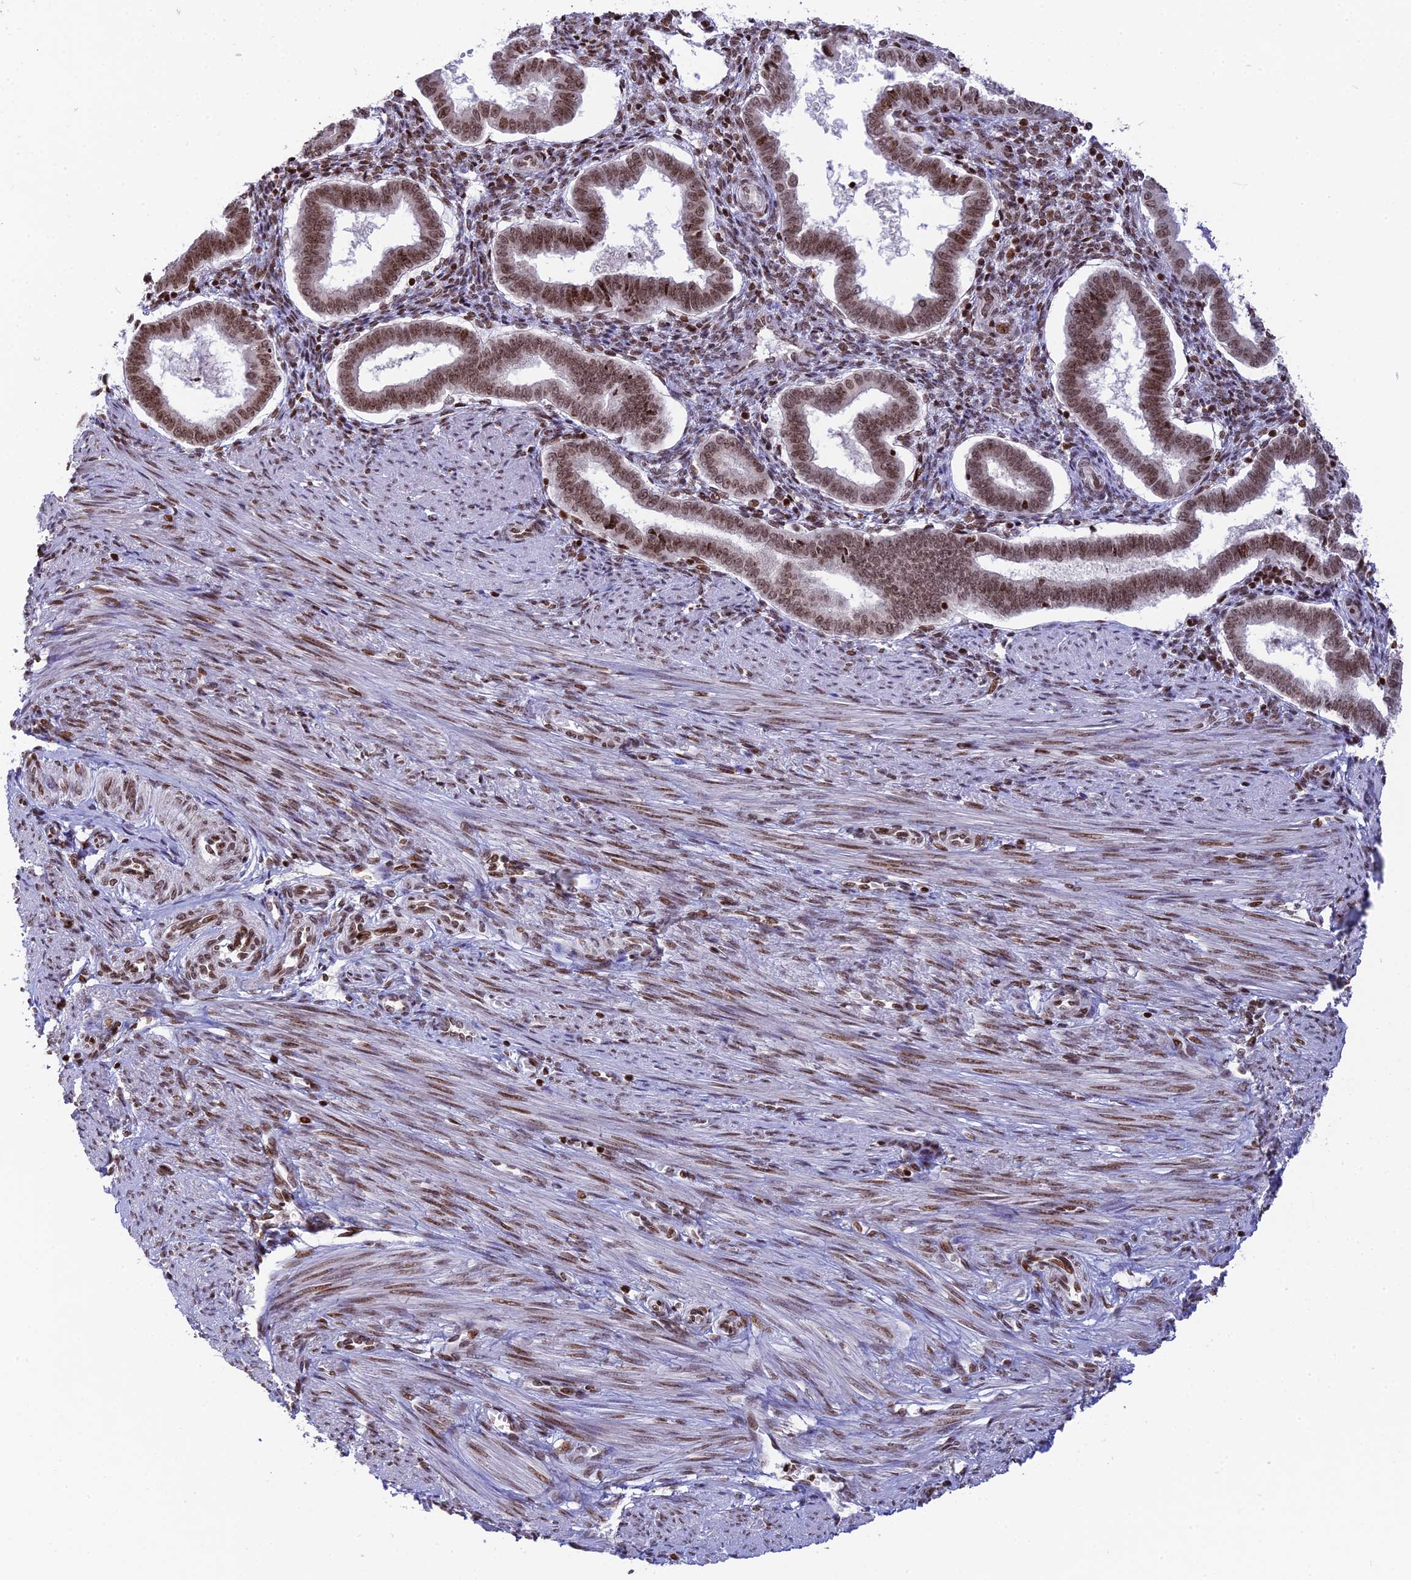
{"staining": {"intensity": "moderate", "quantity": ">75%", "location": "nuclear"}, "tissue": "endometrium", "cell_type": "Cells in endometrial stroma", "image_type": "normal", "snomed": [{"axis": "morphology", "description": "Normal tissue, NOS"}, {"axis": "topography", "description": "Endometrium"}], "caption": "Cells in endometrial stroma exhibit medium levels of moderate nuclear positivity in about >75% of cells in unremarkable endometrium.", "gene": "TET2", "patient": {"sex": "female", "age": 24}}